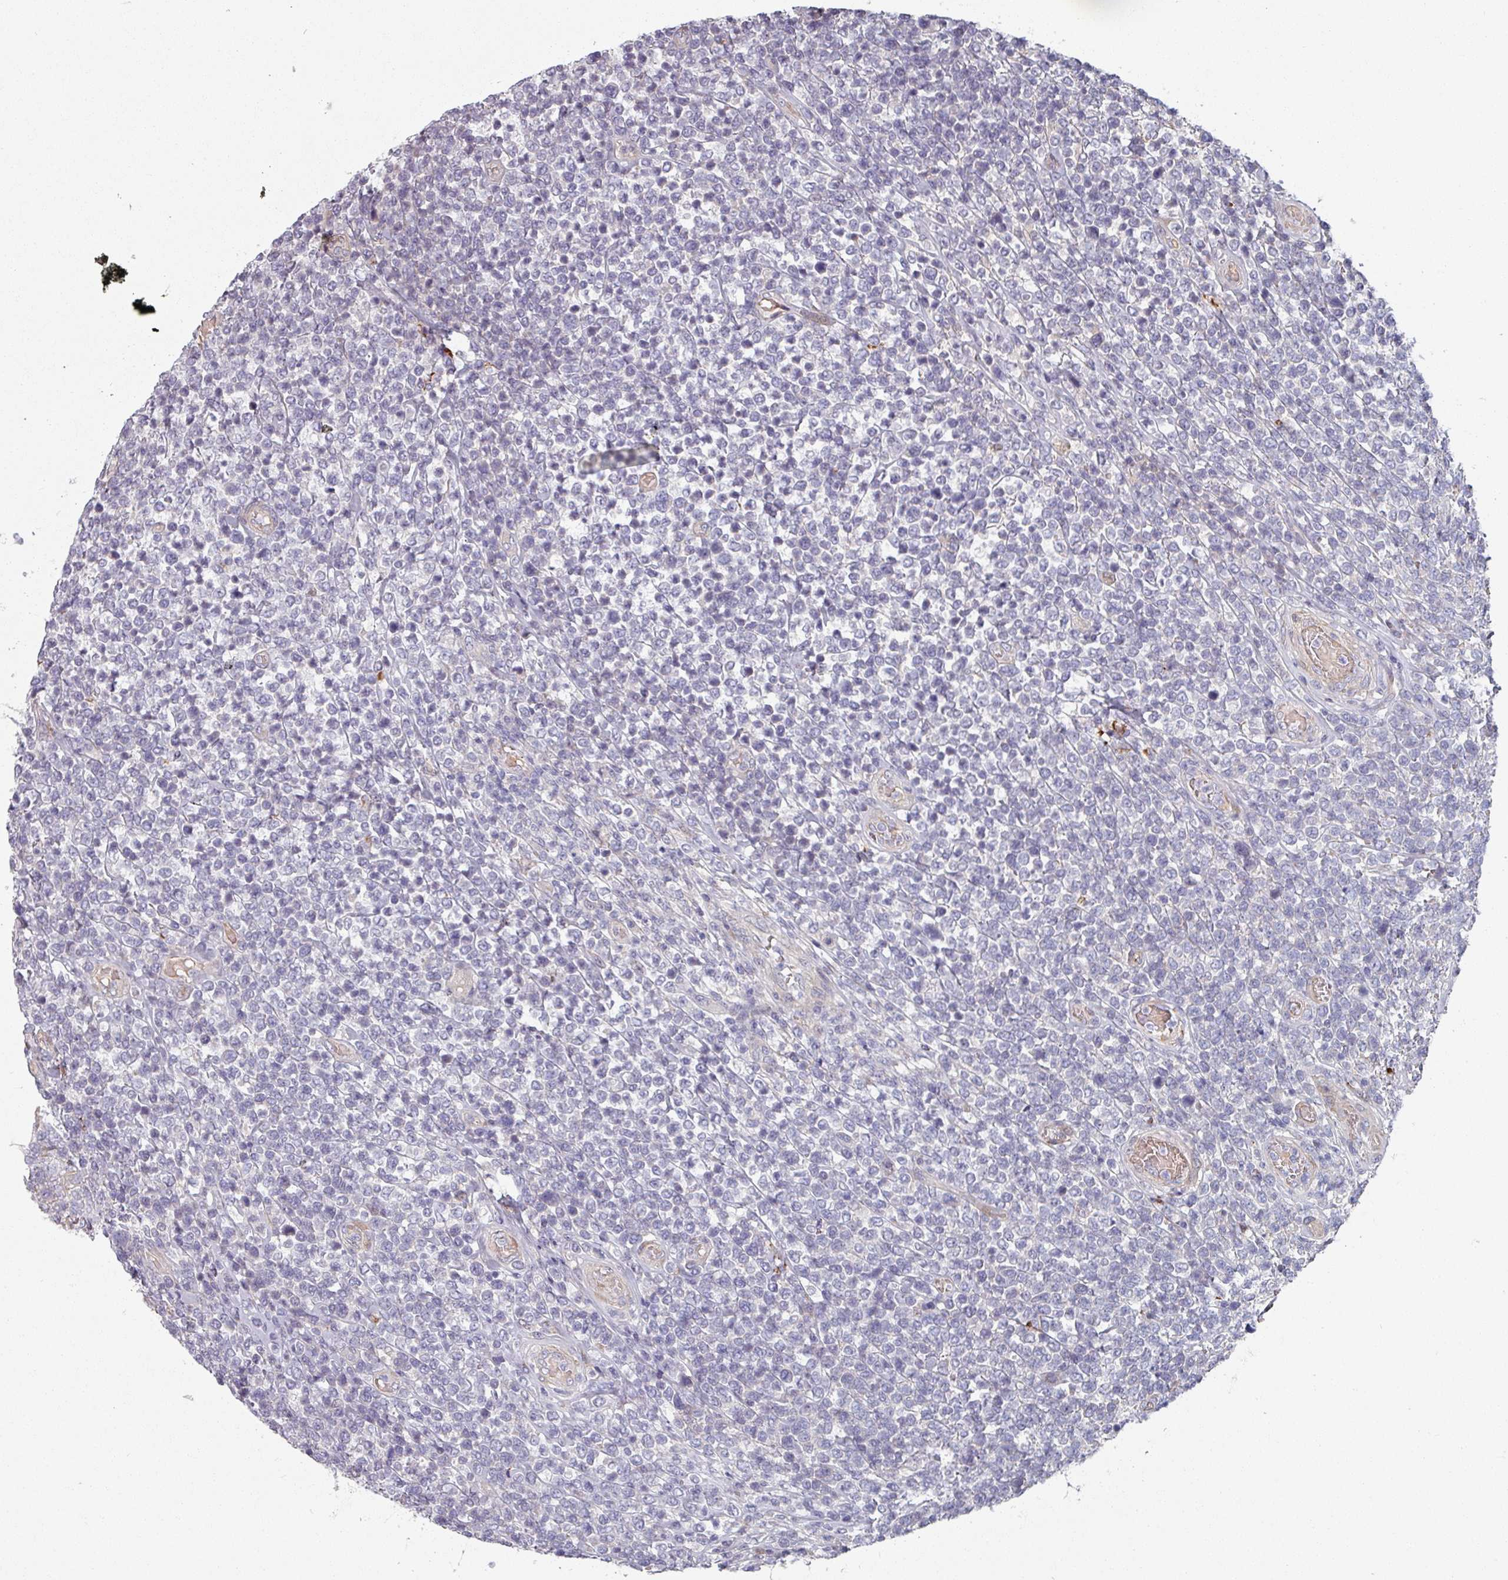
{"staining": {"intensity": "negative", "quantity": "none", "location": "none"}, "tissue": "lymphoma", "cell_type": "Tumor cells", "image_type": "cancer", "snomed": [{"axis": "morphology", "description": "Malignant lymphoma, non-Hodgkin's type, High grade"}, {"axis": "topography", "description": "Soft tissue"}], "caption": "IHC photomicrograph of human lymphoma stained for a protein (brown), which displays no expression in tumor cells. Nuclei are stained in blue.", "gene": "C4BPB", "patient": {"sex": "female", "age": 56}}